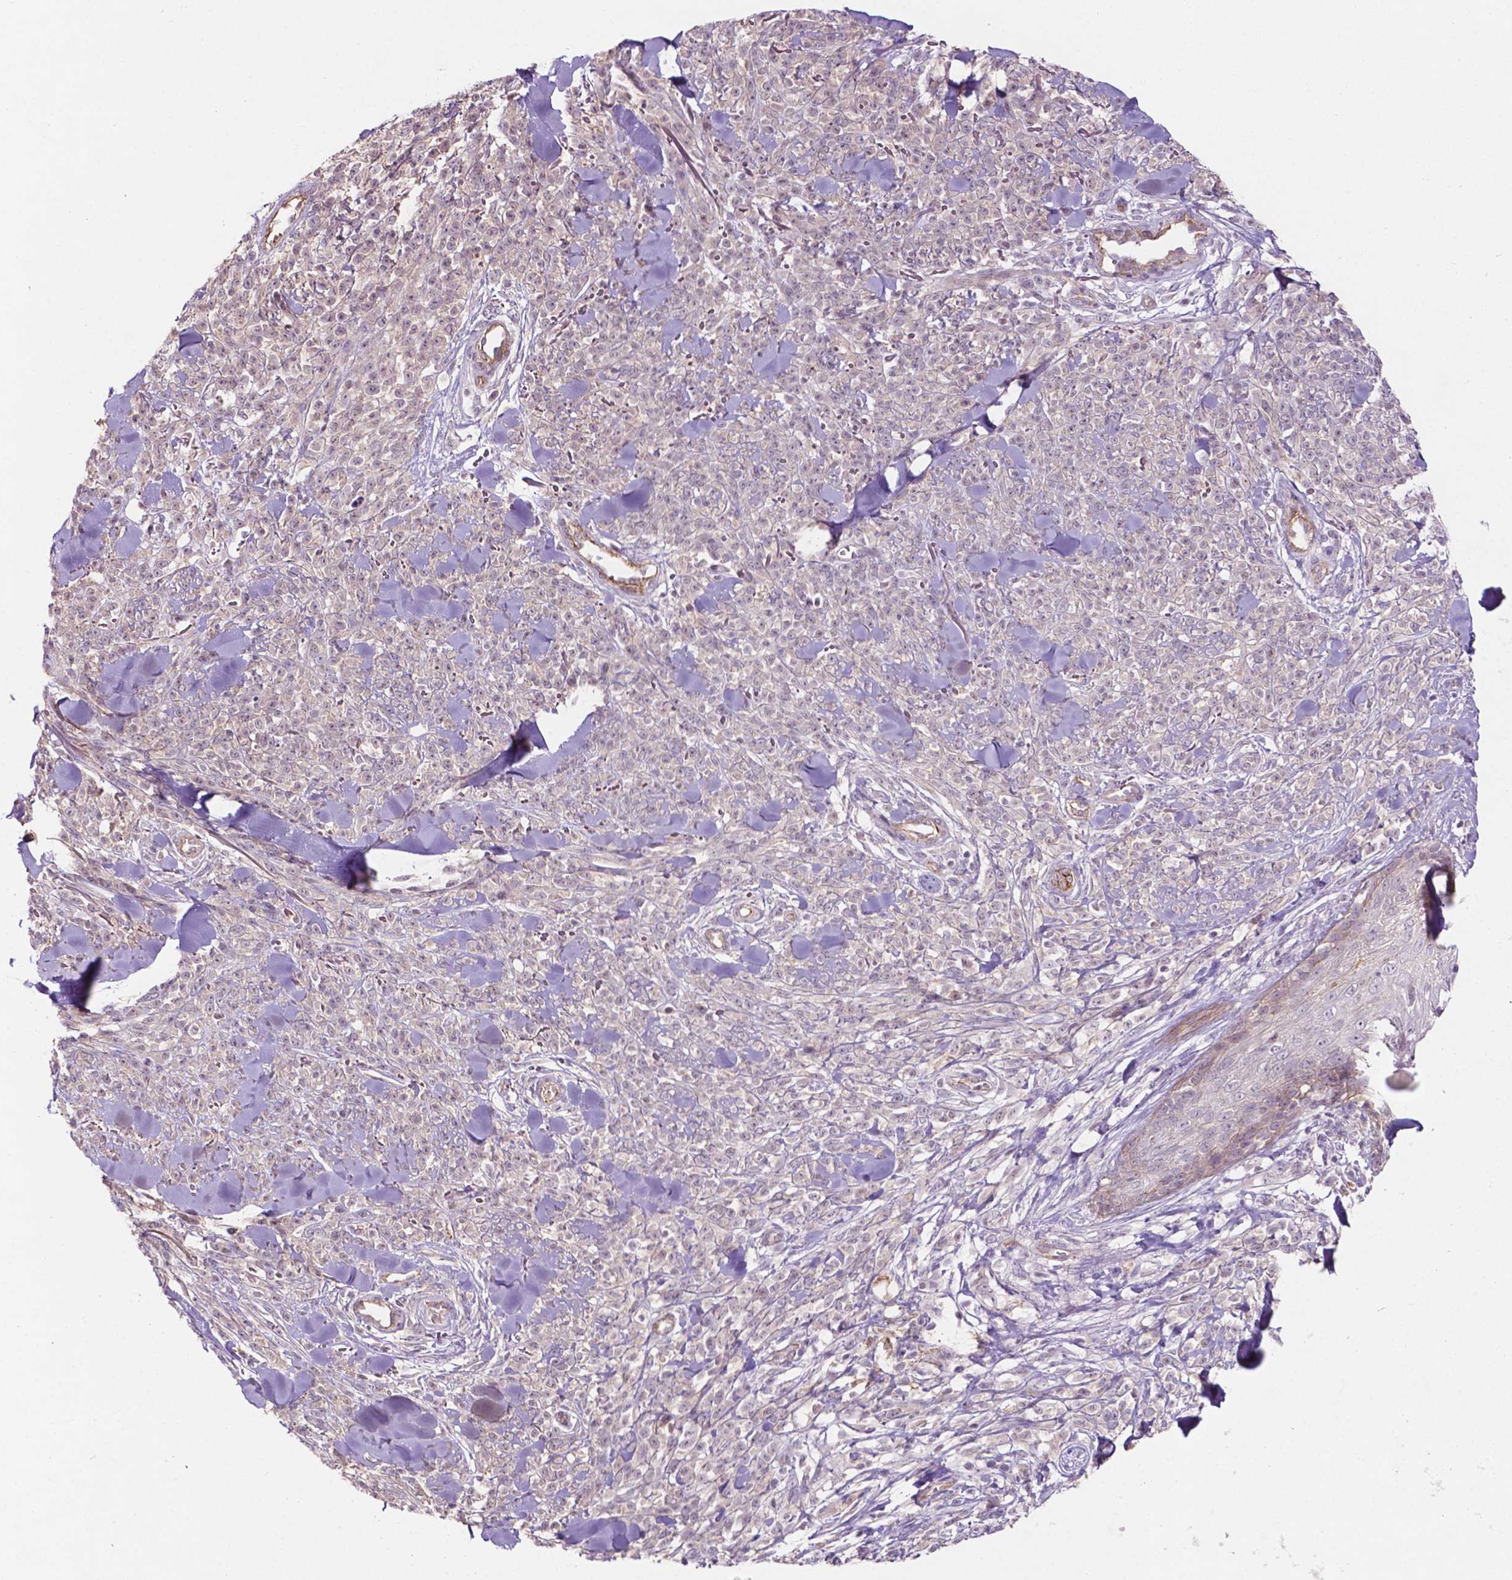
{"staining": {"intensity": "negative", "quantity": "none", "location": "none"}, "tissue": "melanoma", "cell_type": "Tumor cells", "image_type": "cancer", "snomed": [{"axis": "morphology", "description": "Malignant melanoma, NOS"}, {"axis": "topography", "description": "Skin"}, {"axis": "topography", "description": "Skin of trunk"}], "caption": "Histopathology image shows no significant protein positivity in tumor cells of melanoma. (Brightfield microscopy of DAB IHC at high magnification).", "gene": "ARL5C", "patient": {"sex": "male", "age": 74}}